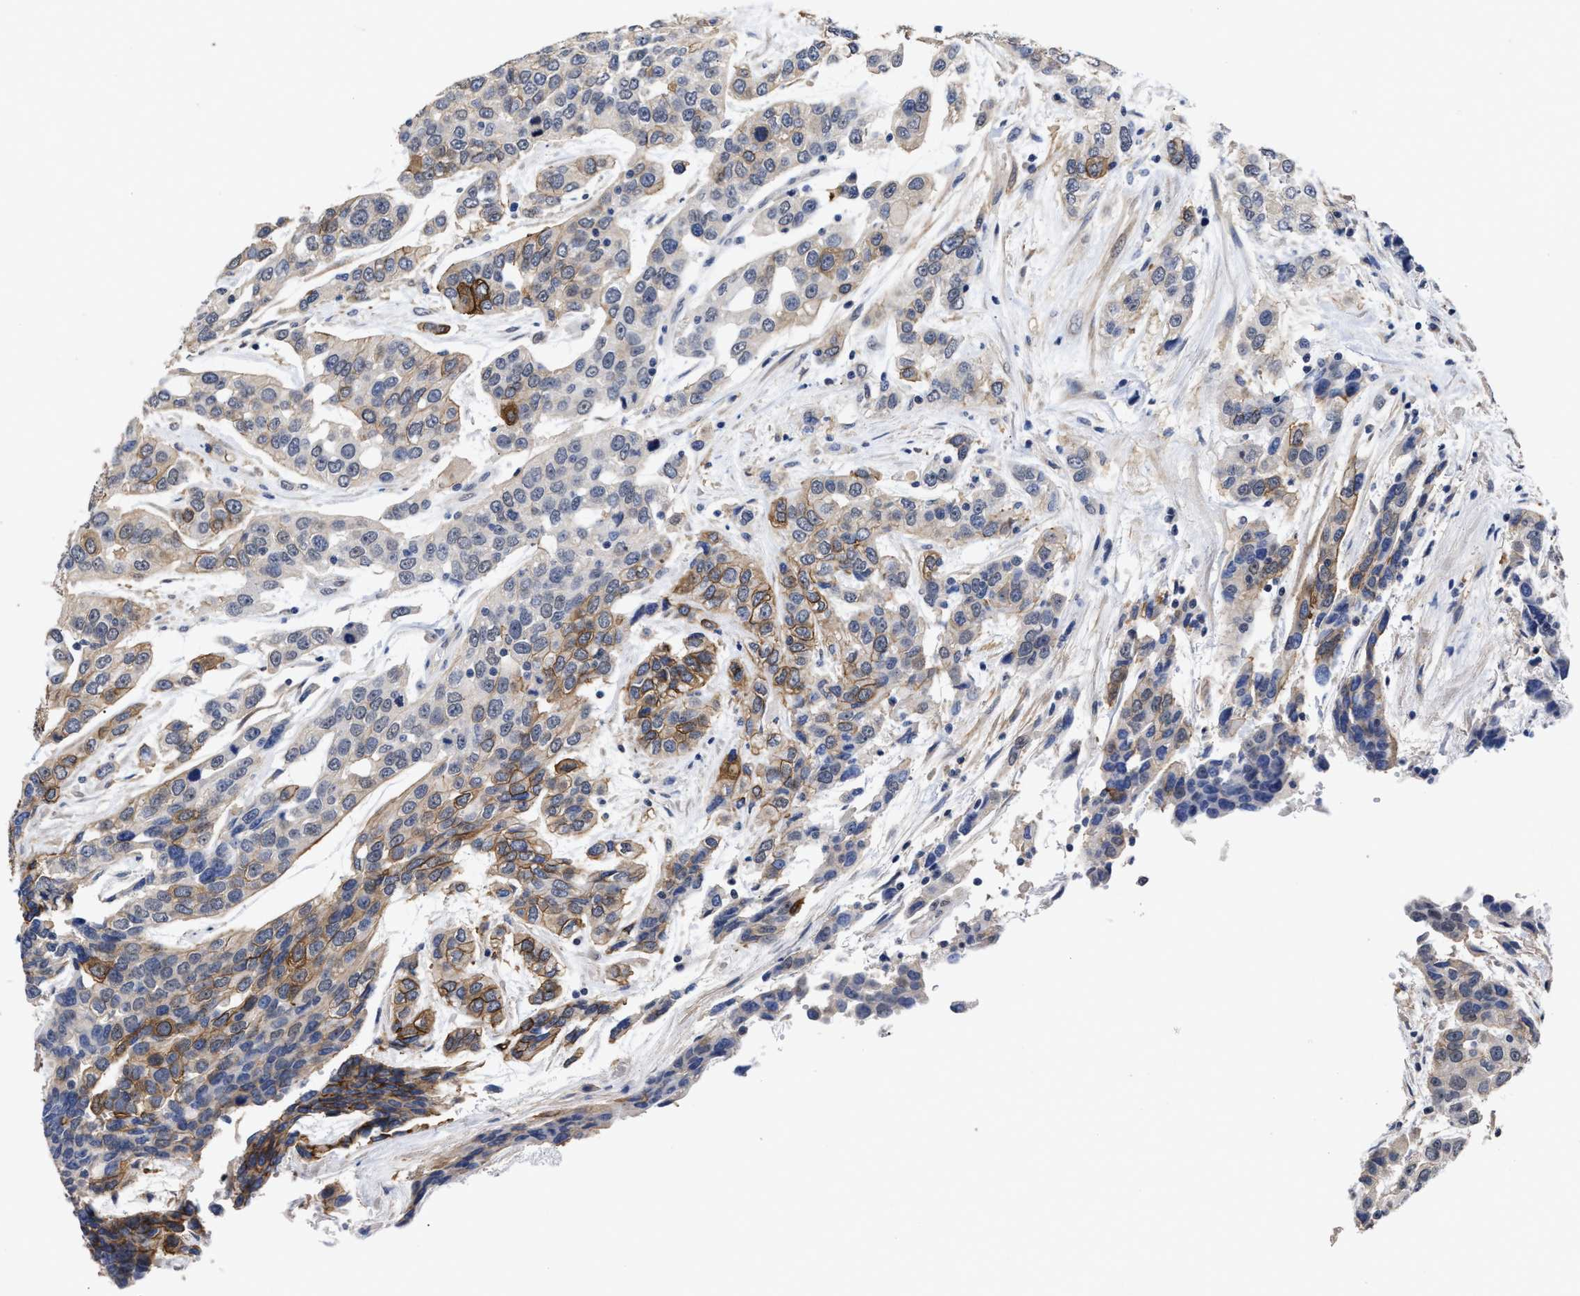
{"staining": {"intensity": "moderate", "quantity": "25%-75%", "location": "cytoplasmic/membranous"}, "tissue": "urothelial cancer", "cell_type": "Tumor cells", "image_type": "cancer", "snomed": [{"axis": "morphology", "description": "Urothelial carcinoma, High grade"}, {"axis": "topography", "description": "Urinary bladder"}], "caption": "A photomicrograph of human urothelial cancer stained for a protein exhibits moderate cytoplasmic/membranous brown staining in tumor cells. (DAB (3,3'-diaminobenzidine) = brown stain, brightfield microscopy at high magnification).", "gene": "AHNAK2", "patient": {"sex": "female", "age": 80}}